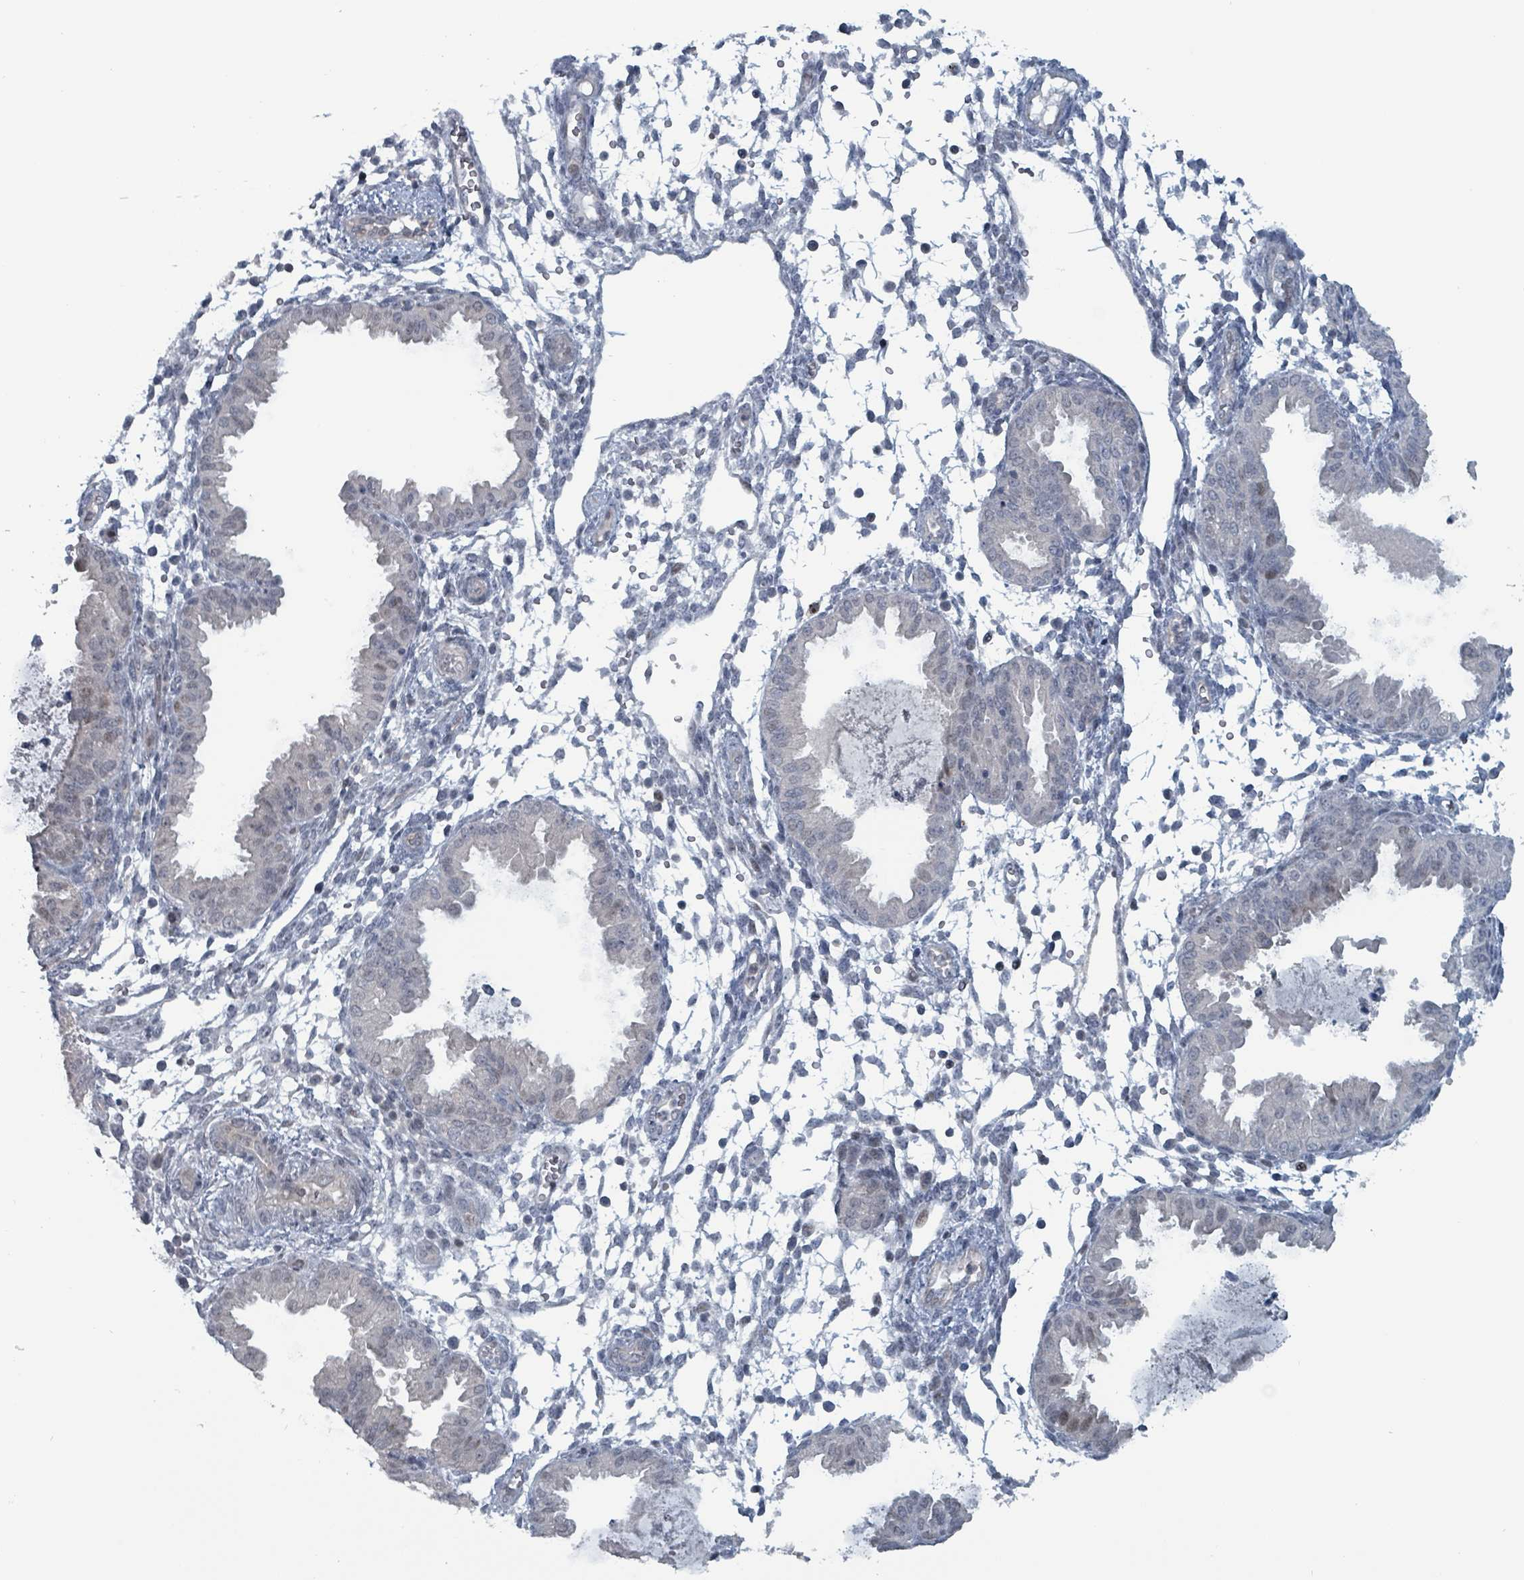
{"staining": {"intensity": "negative", "quantity": "none", "location": "none"}, "tissue": "endometrium", "cell_type": "Cells in endometrial stroma", "image_type": "normal", "snomed": [{"axis": "morphology", "description": "Normal tissue, NOS"}, {"axis": "topography", "description": "Endometrium"}], "caption": "DAB immunohistochemical staining of normal human endometrium shows no significant positivity in cells in endometrial stroma.", "gene": "BIVM", "patient": {"sex": "female", "age": 33}}